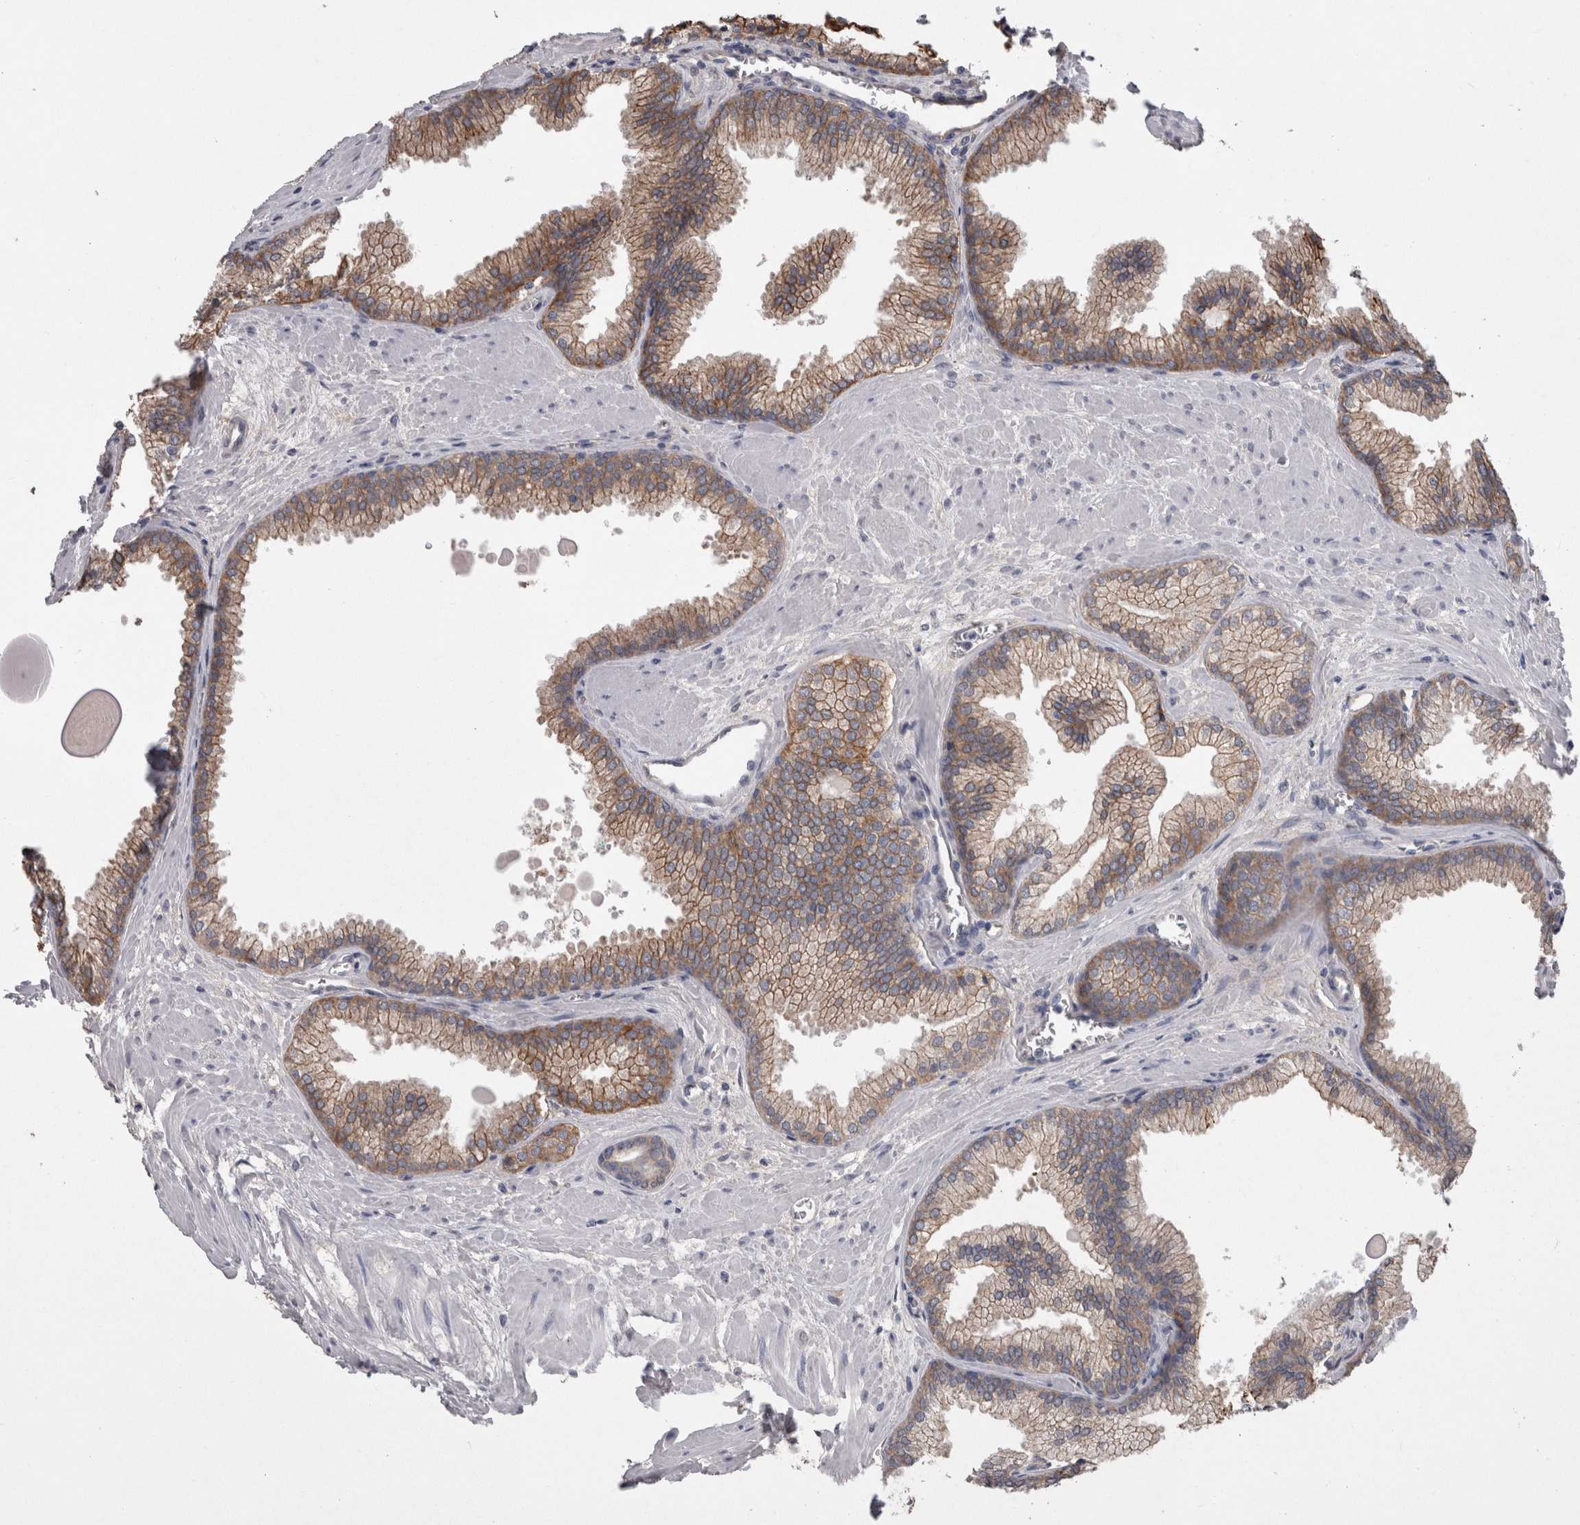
{"staining": {"intensity": "moderate", "quantity": ">75%", "location": "cytoplasmic/membranous"}, "tissue": "prostate cancer", "cell_type": "Tumor cells", "image_type": "cancer", "snomed": [{"axis": "morphology", "description": "Adenocarcinoma, Low grade"}, {"axis": "topography", "description": "Prostate"}], "caption": "Prostate cancer tissue shows moderate cytoplasmic/membranous expression in about >75% of tumor cells", "gene": "NECTIN2", "patient": {"sex": "male", "age": 59}}